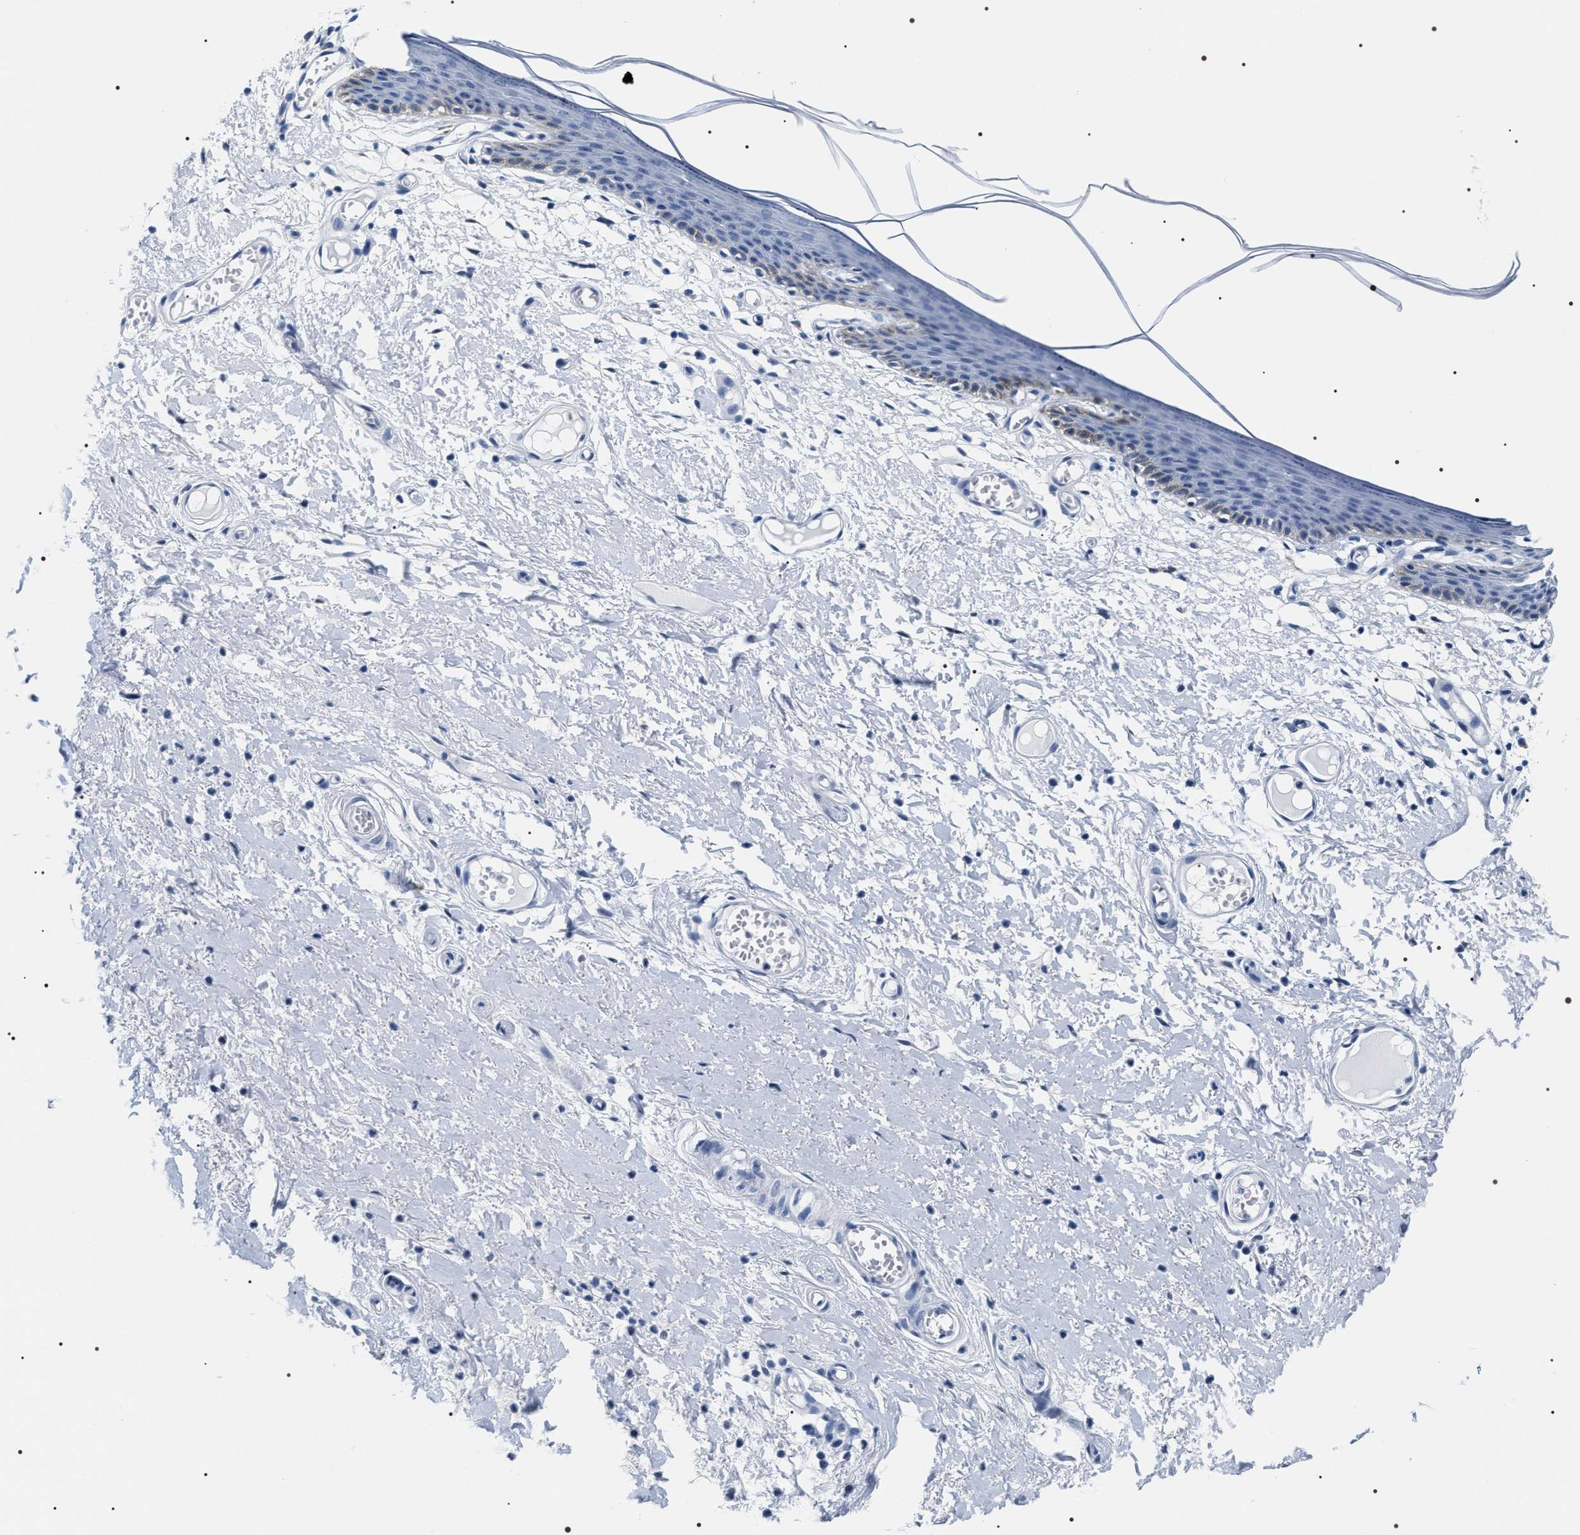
{"staining": {"intensity": "negative", "quantity": "none", "location": "none"}, "tissue": "skin", "cell_type": "Epidermal cells", "image_type": "normal", "snomed": [{"axis": "morphology", "description": "Normal tissue, NOS"}, {"axis": "topography", "description": "Vulva"}], "caption": "The immunohistochemistry (IHC) histopathology image has no significant staining in epidermal cells of skin.", "gene": "ADH4", "patient": {"sex": "female", "age": 54}}